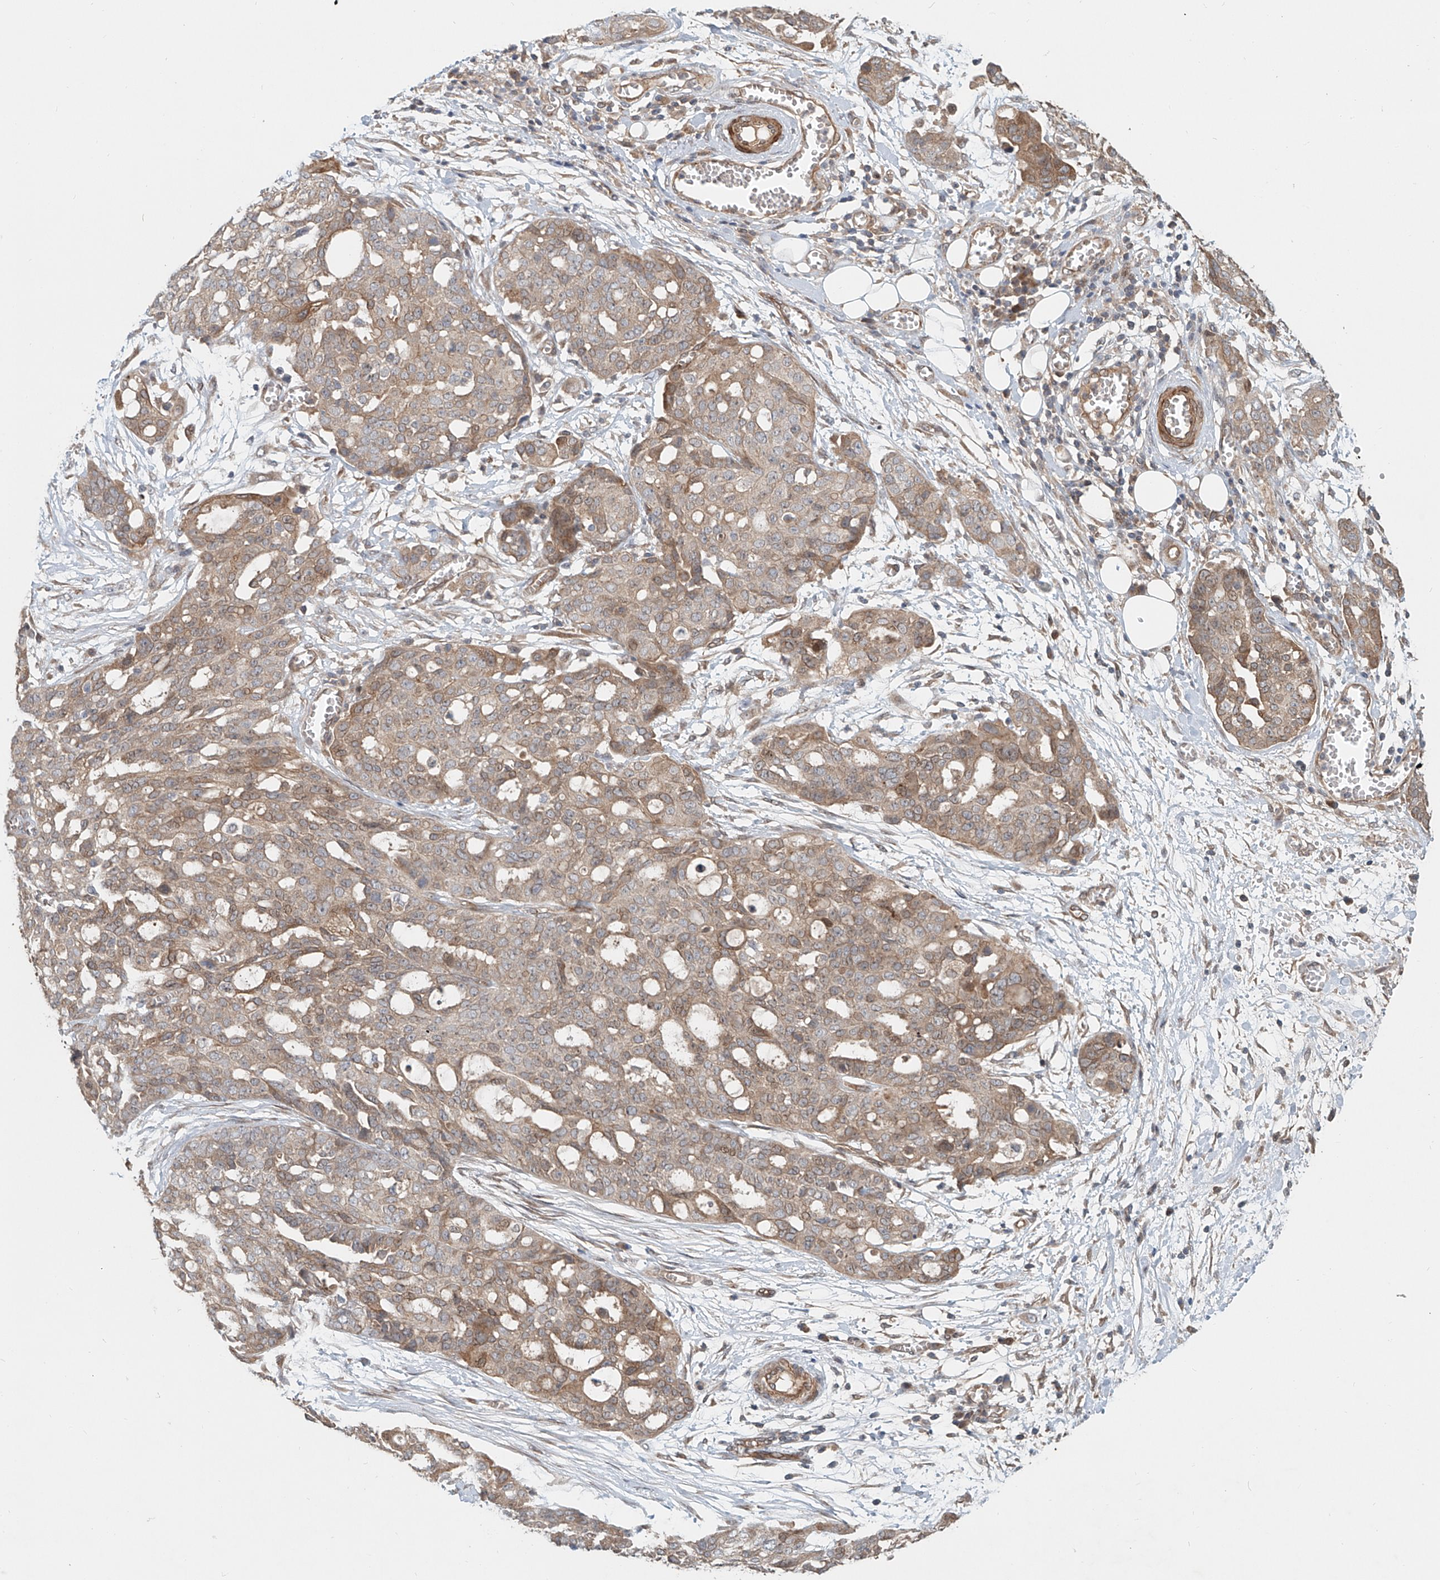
{"staining": {"intensity": "moderate", "quantity": "25%-75%", "location": "cytoplasmic/membranous"}, "tissue": "ovarian cancer", "cell_type": "Tumor cells", "image_type": "cancer", "snomed": [{"axis": "morphology", "description": "Cystadenocarcinoma, serous, NOS"}, {"axis": "topography", "description": "Soft tissue"}, {"axis": "topography", "description": "Ovary"}], "caption": "Immunohistochemical staining of human ovarian cancer (serous cystadenocarcinoma) displays medium levels of moderate cytoplasmic/membranous positivity in approximately 25%-75% of tumor cells.", "gene": "SASH1", "patient": {"sex": "female", "age": 57}}